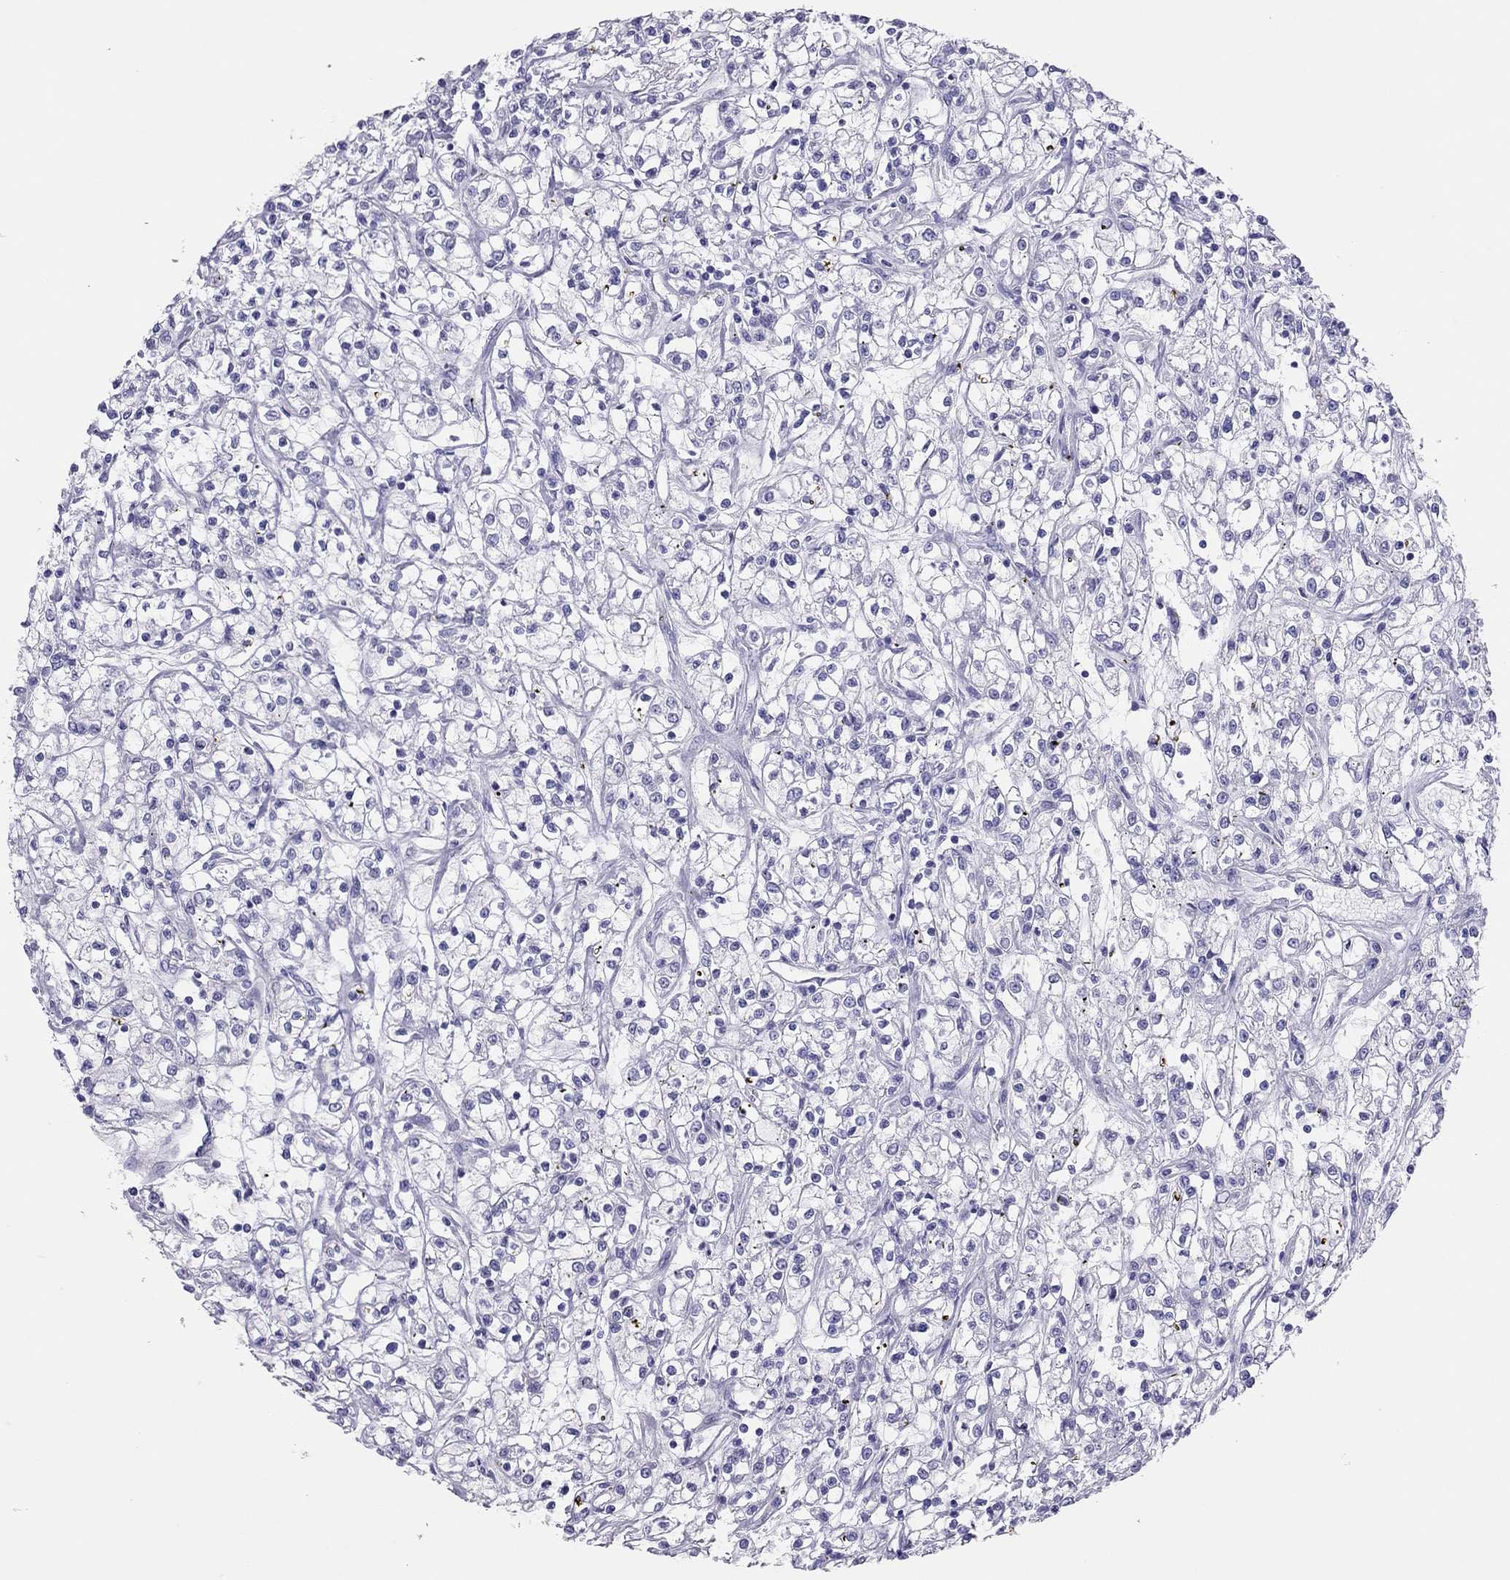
{"staining": {"intensity": "negative", "quantity": "none", "location": "none"}, "tissue": "renal cancer", "cell_type": "Tumor cells", "image_type": "cancer", "snomed": [{"axis": "morphology", "description": "Adenocarcinoma, NOS"}, {"axis": "topography", "description": "Kidney"}], "caption": "Photomicrograph shows no significant protein expression in tumor cells of renal cancer.", "gene": "TSHB", "patient": {"sex": "female", "age": 59}}